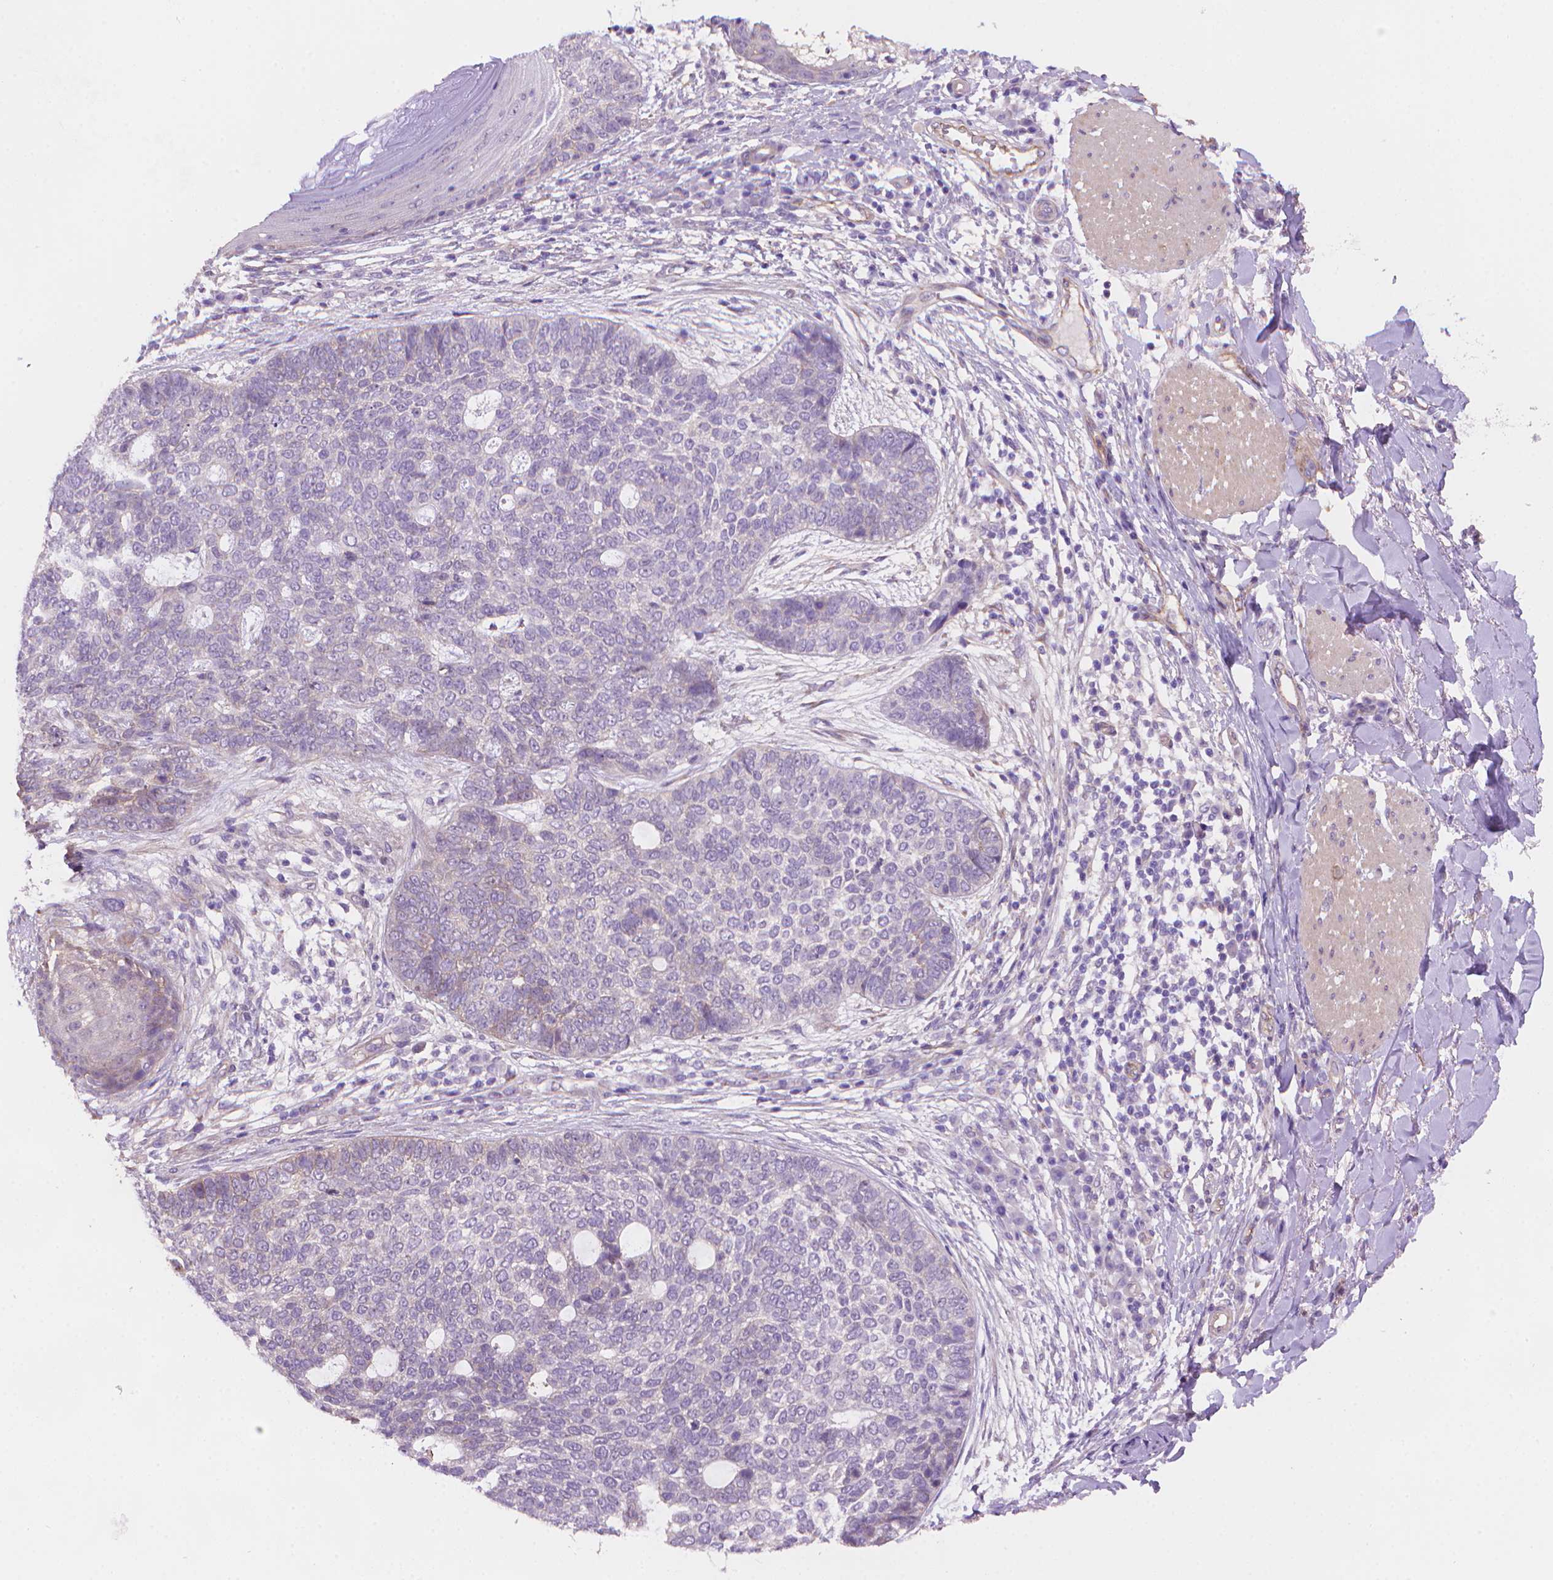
{"staining": {"intensity": "negative", "quantity": "none", "location": "none"}, "tissue": "skin cancer", "cell_type": "Tumor cells", "image_type": "cancer", "snomed": [{"axis": "morphology", "description": "Basal cell carcinoma"}, {"axis": "topography", "description": "Skin"}], "caption": "Protein analysis of skin cancer (basal cell carcinoma) exhibits no significant positivity in tumor cells.", "gene": "AMMECR1", "patient": {"sex": "female", "age": 69}}